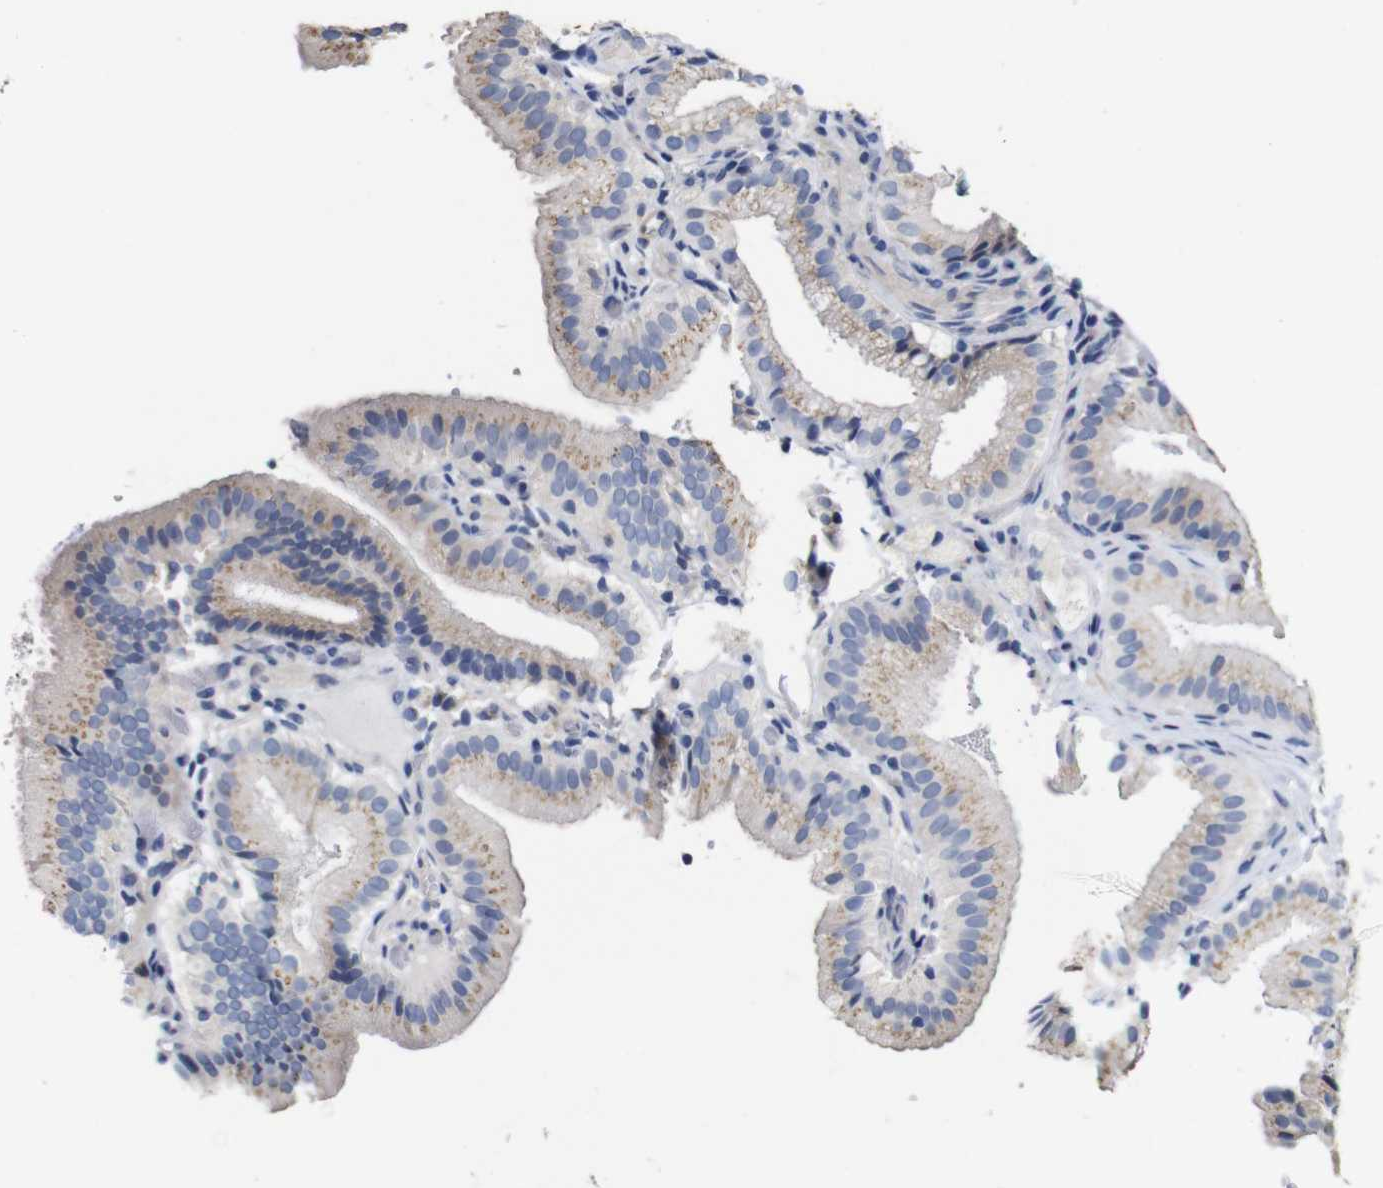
{"staining": {"intensity": "weak", "quantity": ">75%", "location": "cytoplasmic/membranous"}, "tissue": "gallbladder", "cell_type": "Glandular cells", "image_type": "normal", "snomed": [{"axis": "morphology", "description": "Normal tissue, NOS"}, {"axis": "topography", "description": "Gallbladder"}], "caption": "An IHC image of normal tissue is shown. Protein staining in brown labels weak cytoplasmic/membranous positivity in gallbladder within glandular cells.", "gene": "TCEAL9", "patient": {"sex": "male", "age": 54}}